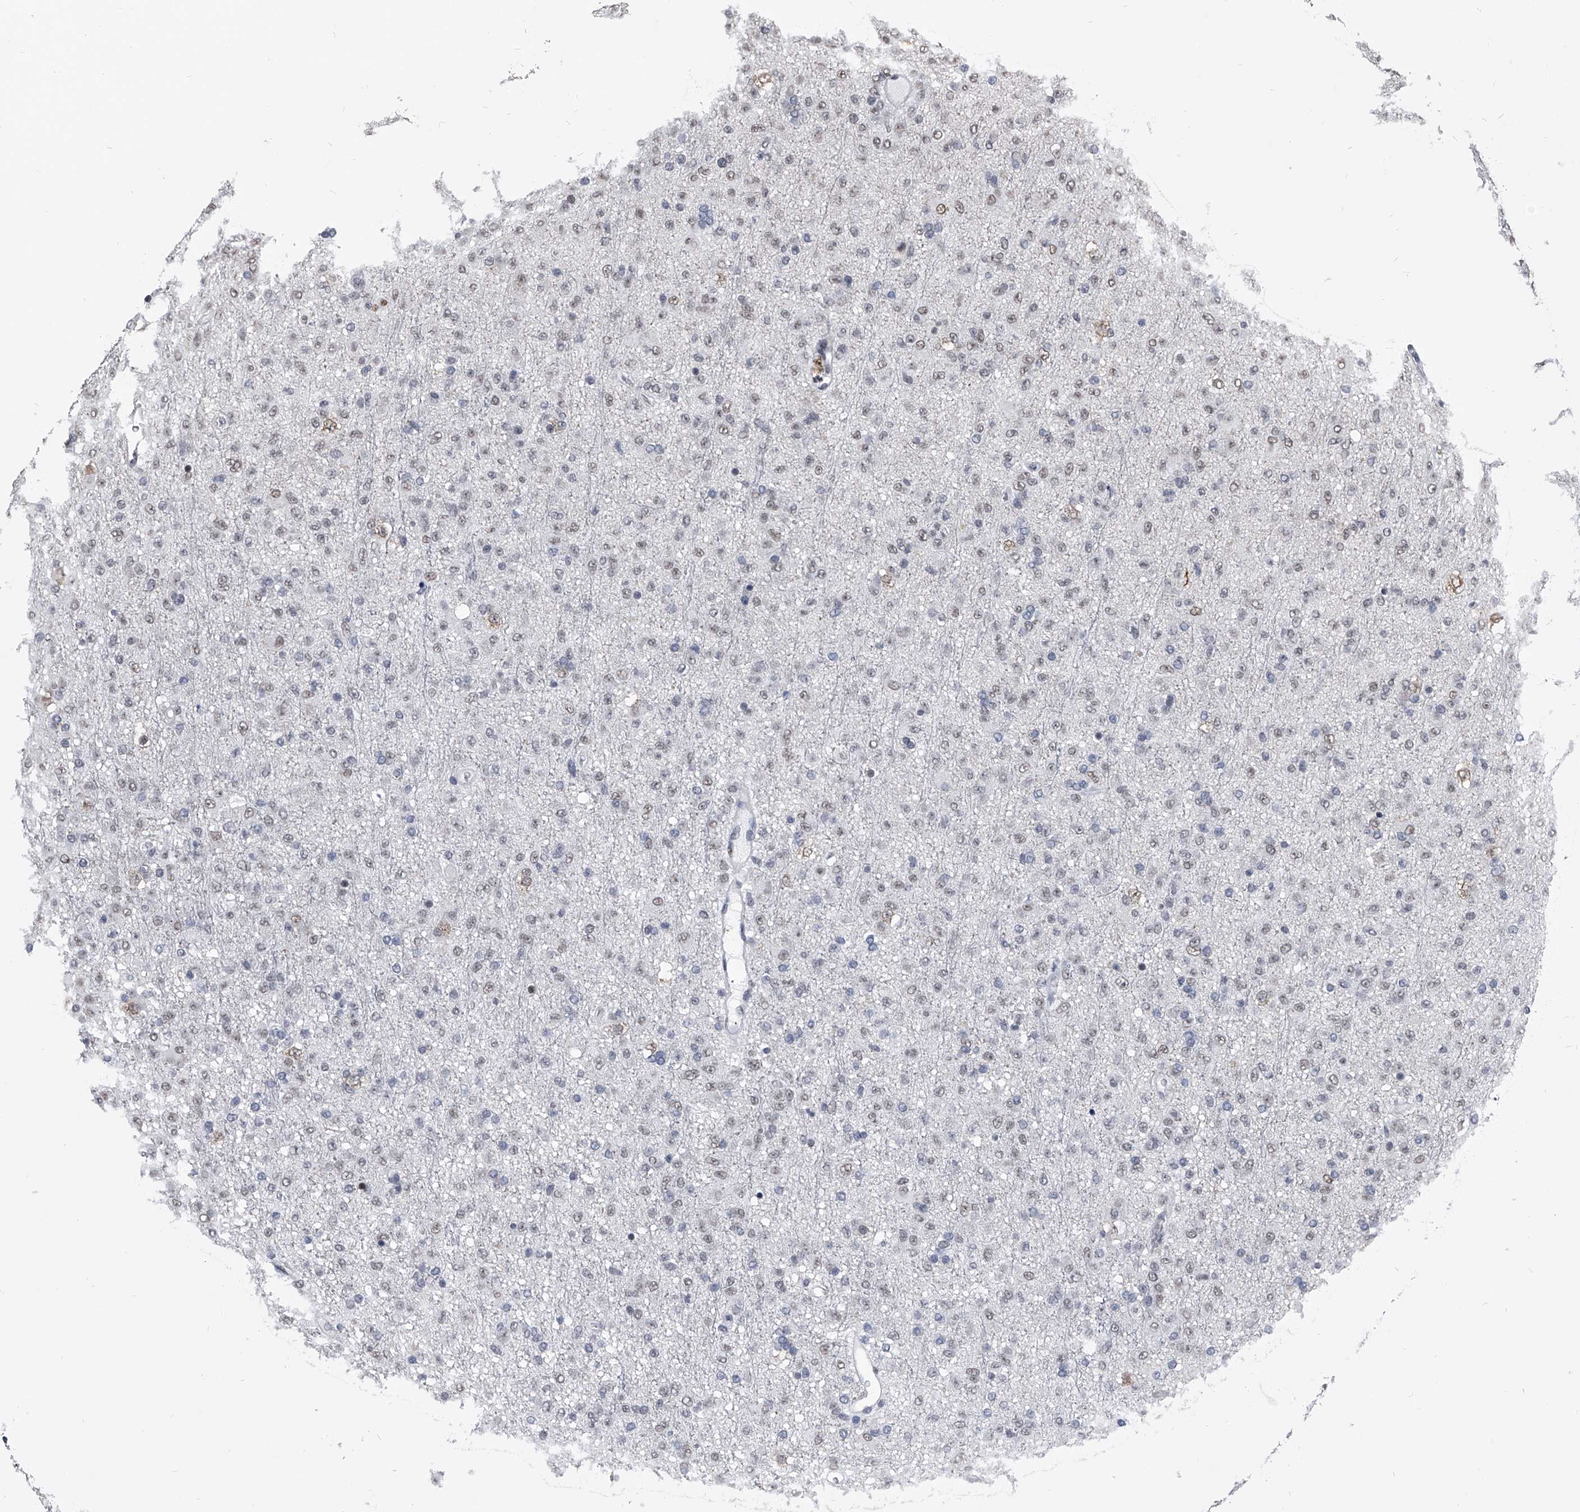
{"staining": {"intensity": "weak", "quantity": "25%-75%", "location": "nuclear"}, "tissue": "glioma", "cell_type": "Tumor cells", "image_type": "cancer", "snomed": [{"axis": "morphology", "description": "Glioma, malignant, Low grade"}, {"axis": "topography", "description": "Brain"}], "caption": "Malignant glioma (low-grade) was stained to show a protein in brown. There is low levels of weak nuclear positivity in about 25%-75% of tumor cells.", "gene": "CMTR1", "patient": {"sex": "male", "age": 65}}